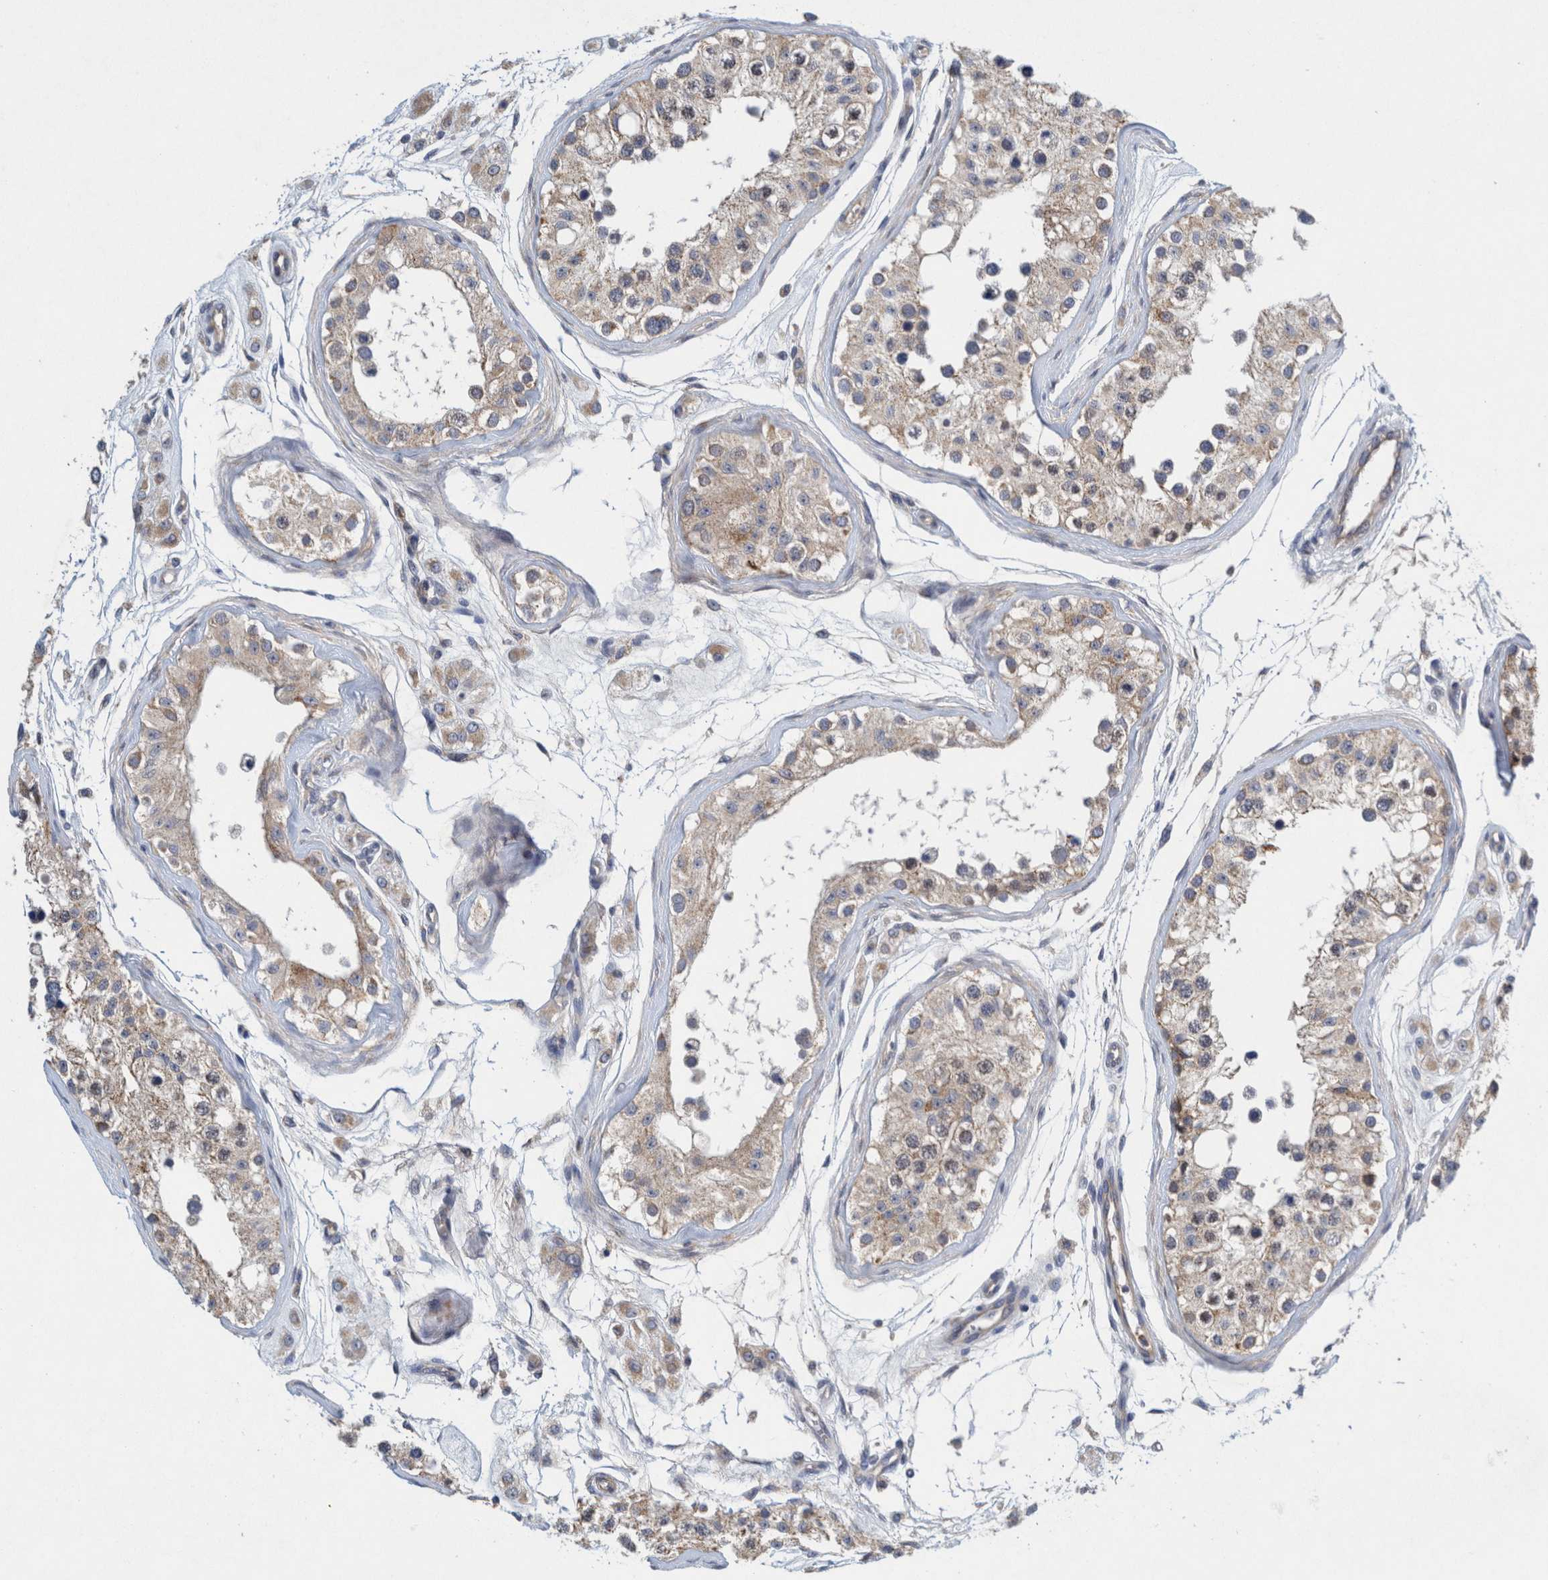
{"staining": {"intensity": "moderate", "quantity": "25%-75%", "location": "cytoplasmic/membranous"}, "tissue": "testis", "cell_type": "Cells in seminiferous ducts", "image_type": "normal", "snomed": [{"axis": "morphology", "description": "Normal tissue, NOS"}, {"axis": "morphology", "description": "Adenocarcinoma, metastatic, NOS"}, {"axis": "topography", "description": "Testis"}], "caption": "Testis stained with a brown dye demonstrates moderate cytoplasmic/membranous positive positivity in about 25%-75% of cells in seminiferous ducts.", "gene": "ZNF324B", "patient": {"sex": "male", "age": 26}}